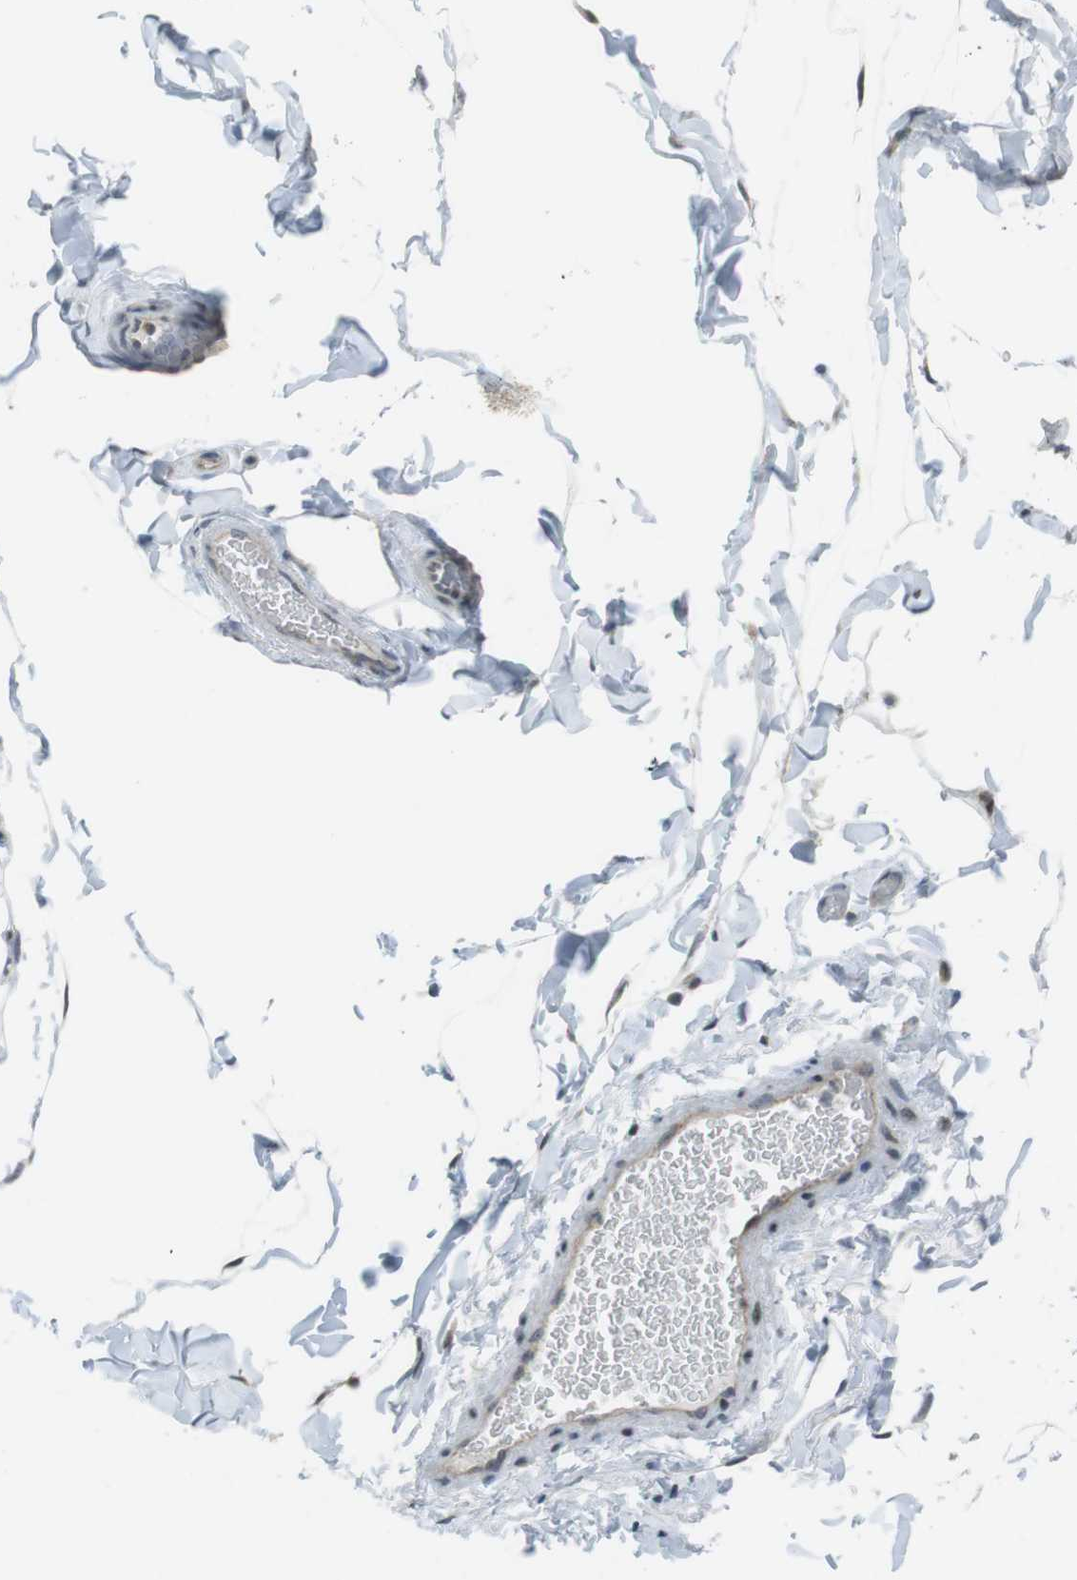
{"staining": {"intensity": "moderate", "quantity": ">75%", "location": "nuclear"}, "tissue": "adipose tissue", "cell_type": "Adipocytes", "image_type": "normal", "snomed": [{"axis": "morphology", "description": "Normal tissue, NOS"}, {"axis": "topography", "description": "Soft tissue"}], "caption": "Brown immunohistochemical staining in unremarkable human adipose tissue demonstrates moderate nuclear positivity in about >75% of adipocytes. (DAB (3,3'-diaminobenzidine) IHC, brown staining for protein, blue staining for nuclei).", "gene": "CSNK1D", "patient": {"sex": "male", "age": 26}}